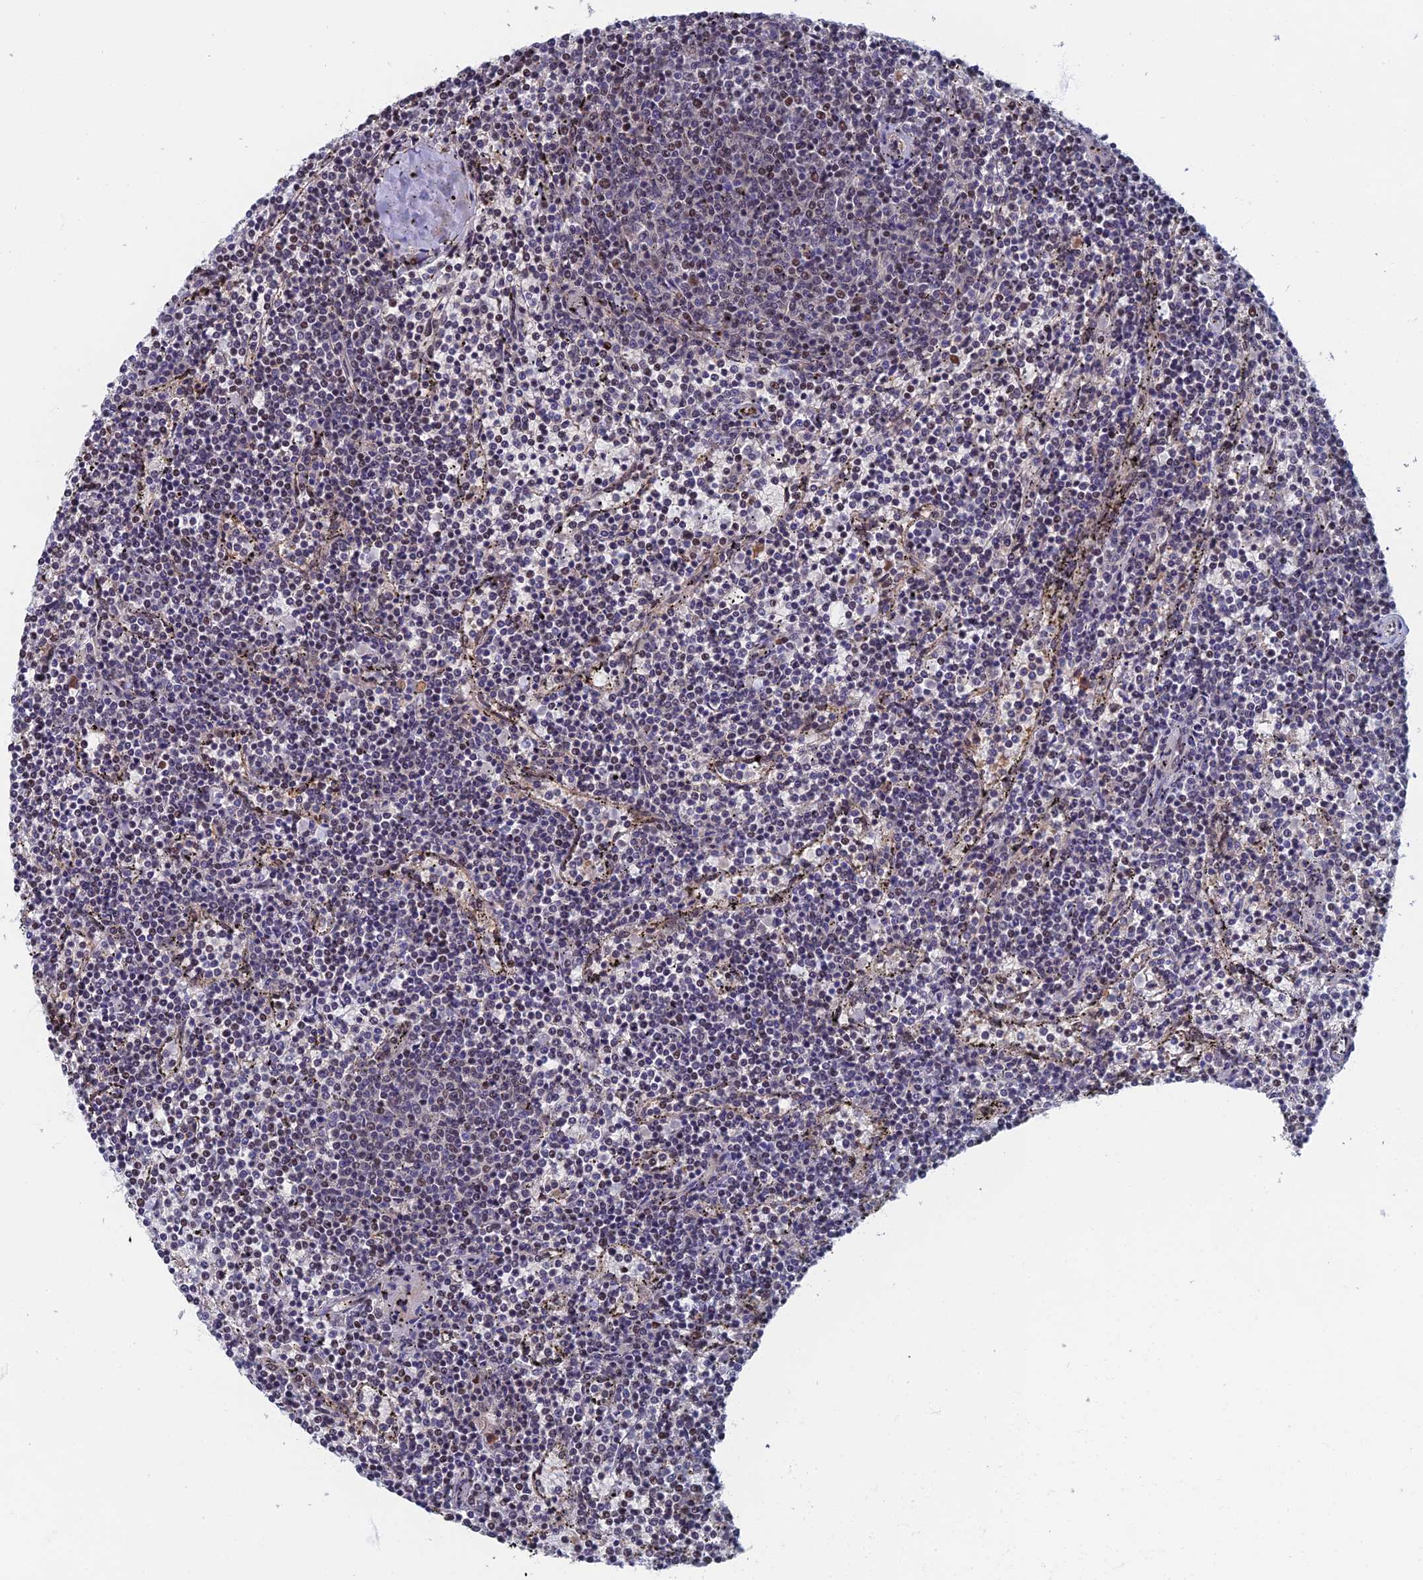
{"staining": {"intensity": "negative", "quantity": "none", "location": "none"}, "tissue": "lymphoma", "cell_type": "Tumor cells", "image_type": "cancer", "snomed": [{"axis": "morphology", "description": "Malignant lymphoma, non-Hodgkin's type, Low grade"}, {"axis": "topography", "description": "Spleen"}], "caption": "Lymphoma was stained to show a protein in brown. There is no significant expression in tumor cells.", "gene": "TAF13", "patient": {"sex": "female", "age": 50}}